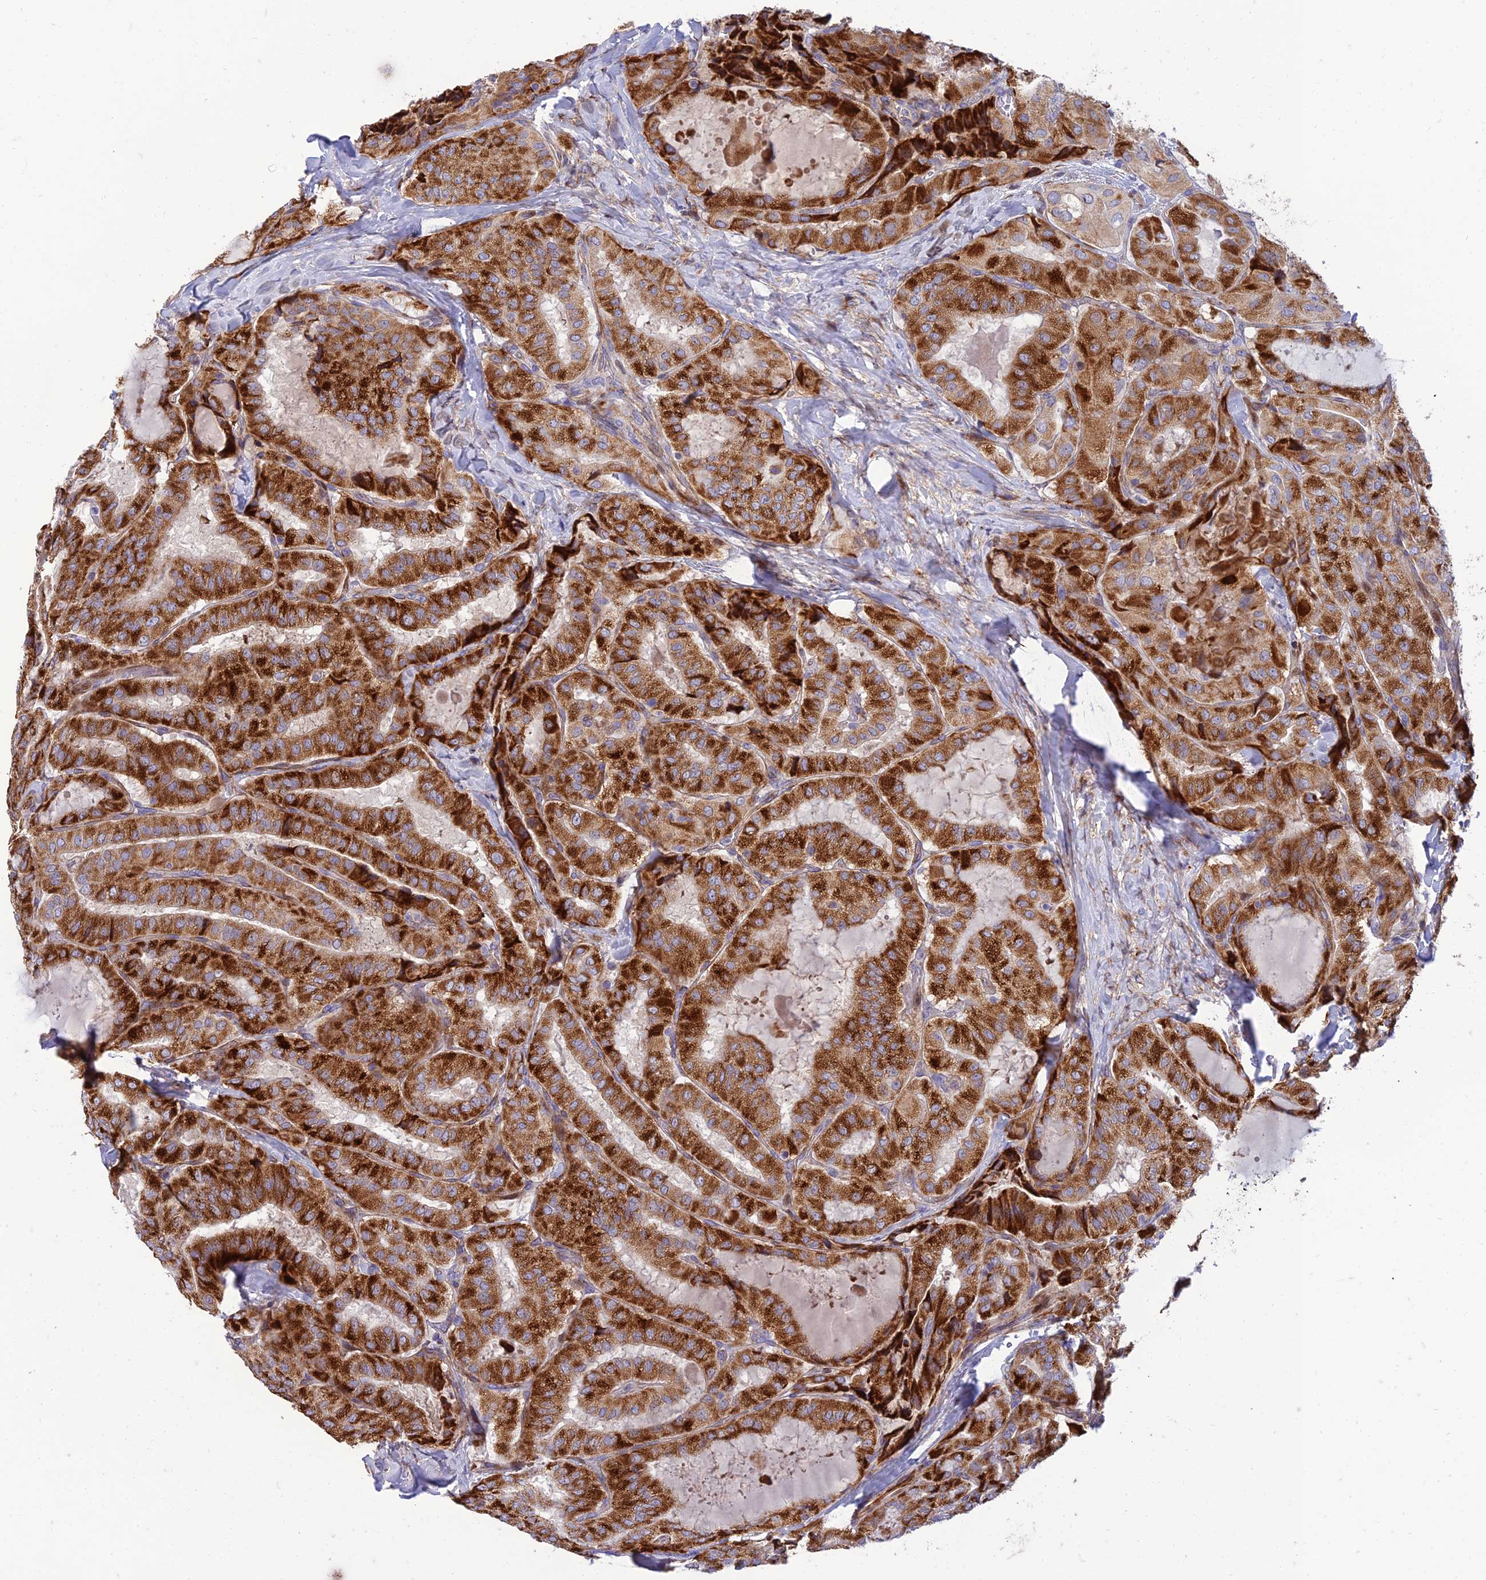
{"staining": {"intensity": "strong", "quantity": ">75%", "location": "cytoplasmic/membranous"}, "tissue": "thyroid cancer", "cell_type": "Tumor cells", "image_type": "cancer", "snomed": [{"axis": "morphology", "description": "Normal tissue, NOS"}, {"axis": "morphology", "description": "Papillary adenocarcinoma, NOS"}, {"axis": "topography", "description": "Thyroid gland"}], "caption": "Thyroid cancer (papillary adenocarcinoma) tissue exhibits strong cytoplasmic/membranous staining in about >75% of tumor cells The staining is performed using DAB brown chromogen to label protein expression. The nuclei are counter-stained blue using hematoxylin.", "gene": "SEL1L3", "patient": {"sex": "female", "age": 59}}